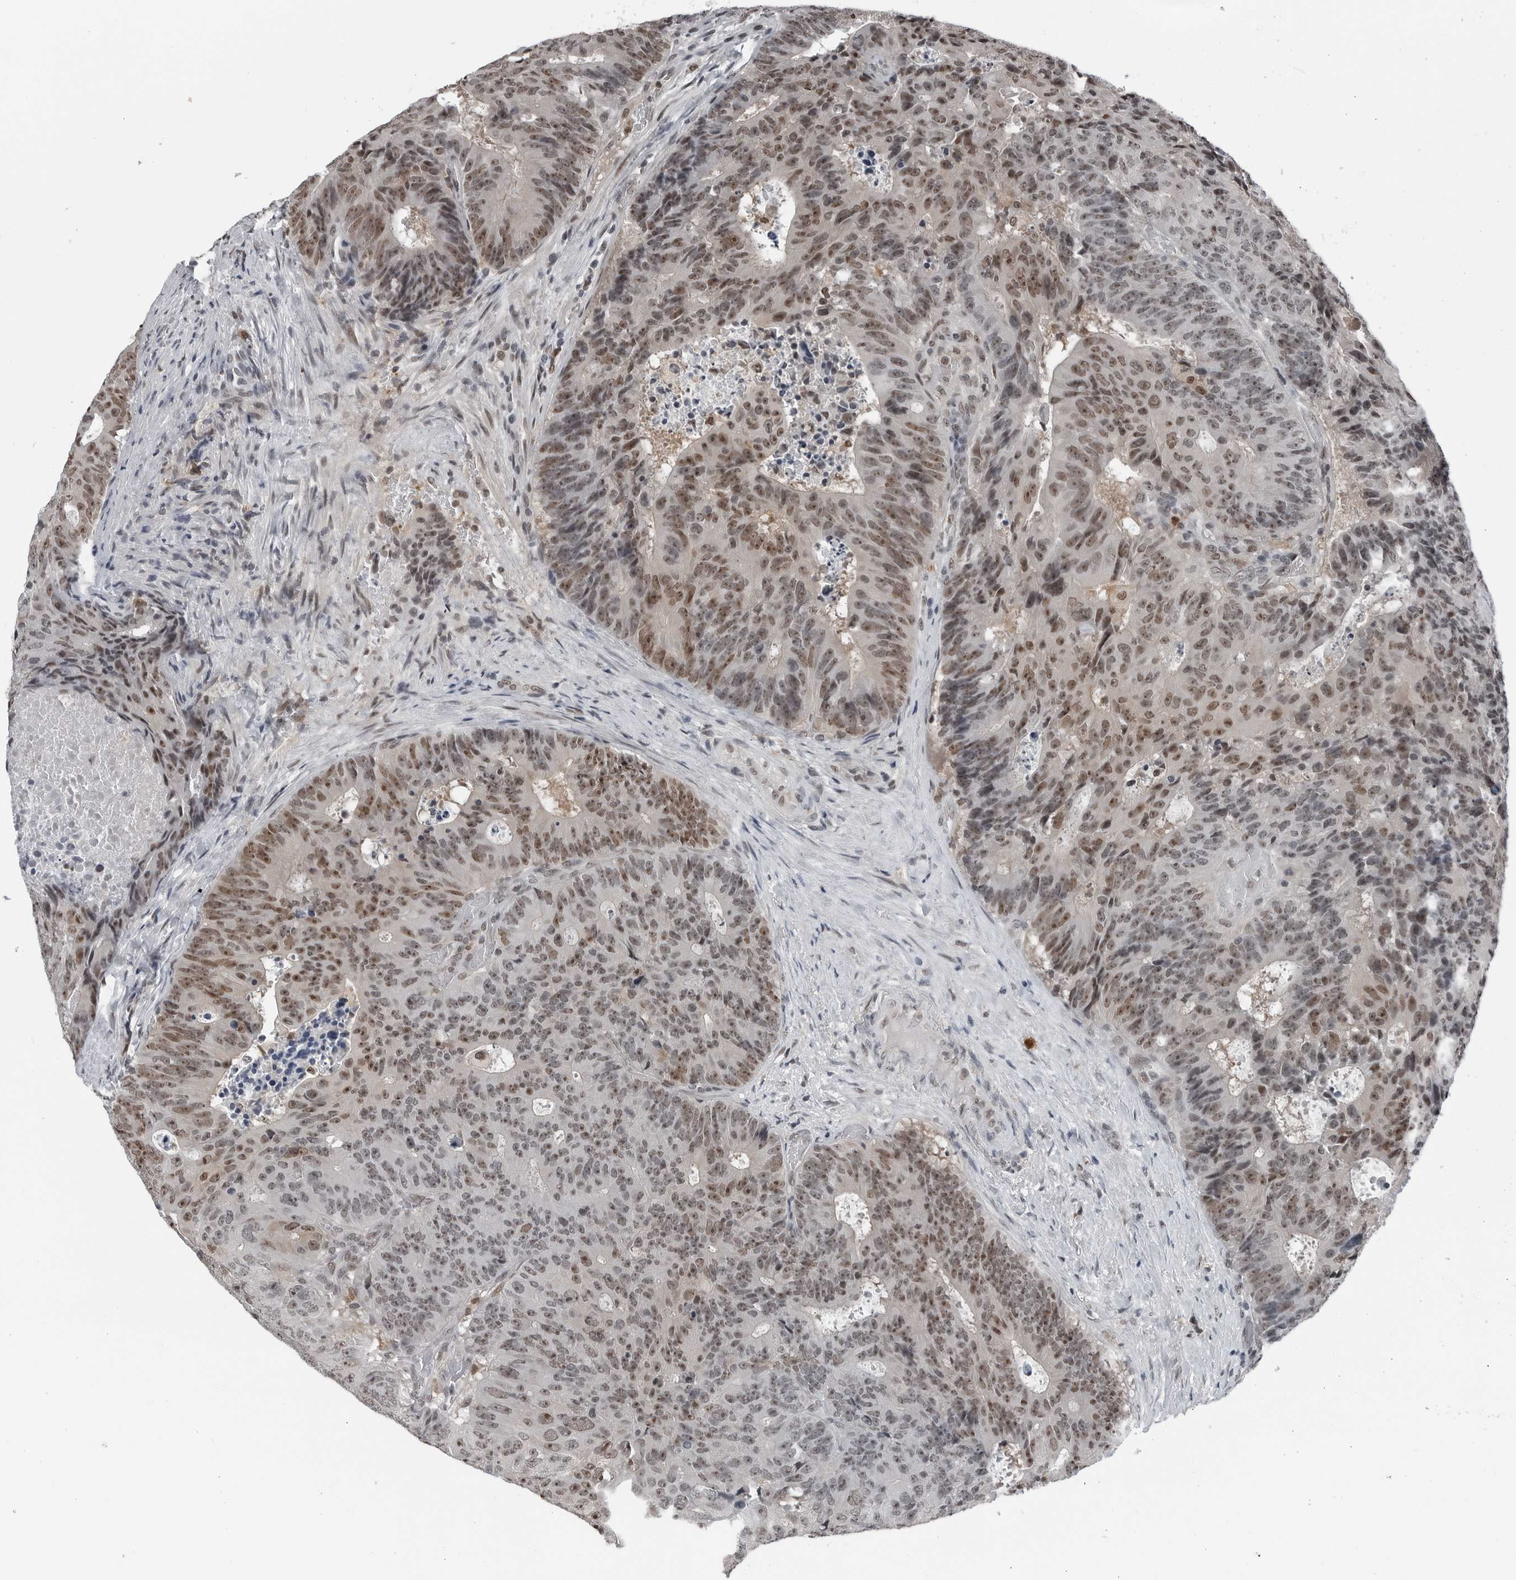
{"staining": {"intensity": "moderate", "quantity": ">75%", "location": "nuclear"}, "tissue": "colorectal cancer", "cell_type": "Tumor cells", "image_type": "cancer", "snomed": [{"axis": "morphology", "description": "Adenocarcinoma, NOS"}, {"axis": "topography", "description": "Colon"}], "caption": "A brown stain highlights moderate nuclear expression of a protein in human adenocarcinoma (colorectal) tumor cells.", "gene": "AKR1A1", "patient": {"sex": "male", "age": 87}}